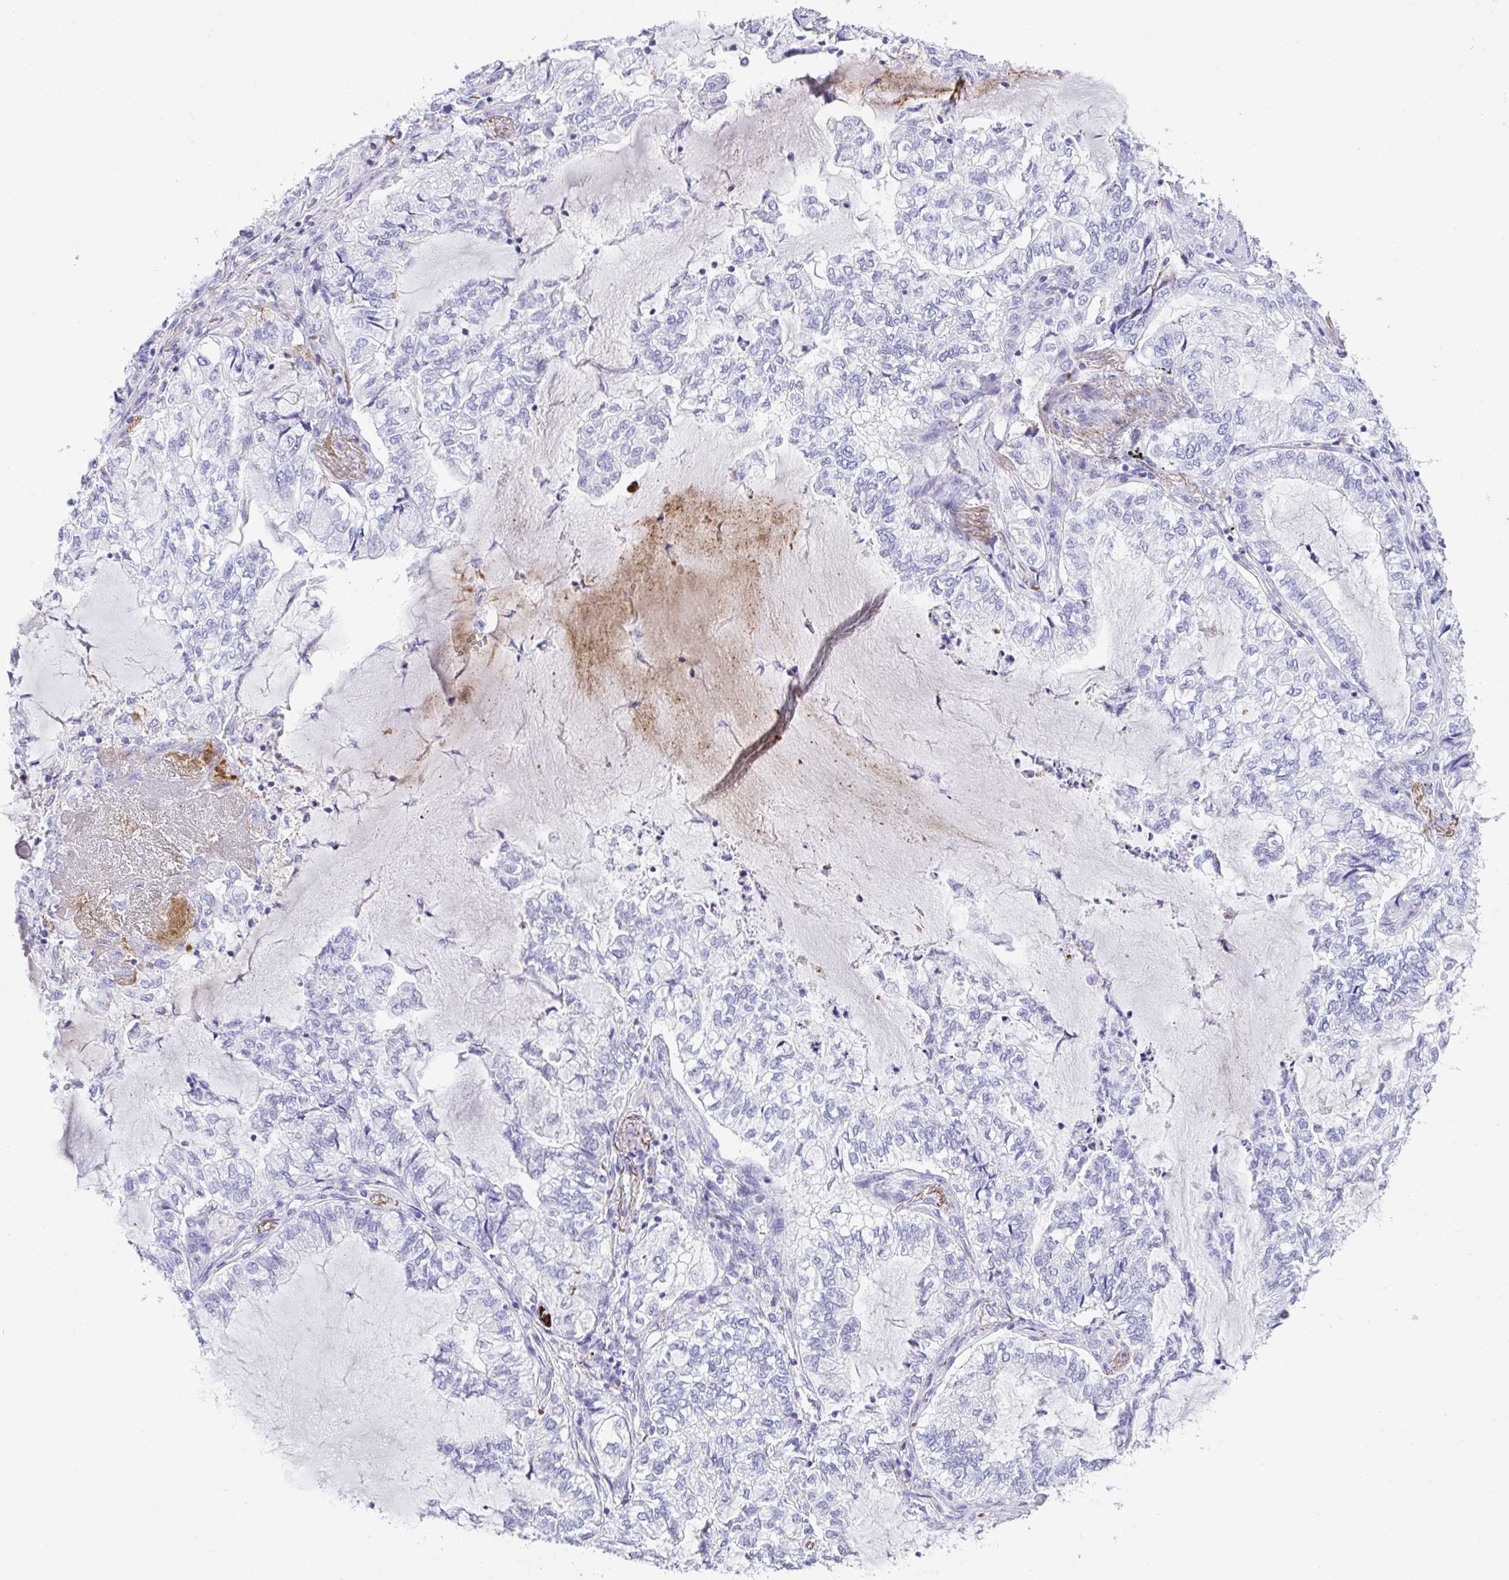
{"staining": {"intensity": "negative", "quantity": "none", "location": "none"}, "tissue": "lung cancer", "cell_type": "Tumor cells", "image_type": "cancer", "snomed": [{"axis": "morphology", "description": "Adenocarcinoma, NOS"}, {"axis": "topography", "description": "Lymph node"}, {"axis": "topography", "description": "Lung"}], "caption": "Lung cancer was stained to show a protein in brown. There is no significant staining in tumor cells.", "gene": "KMT2E", "patient": {"sex": "male", "age": 66}}